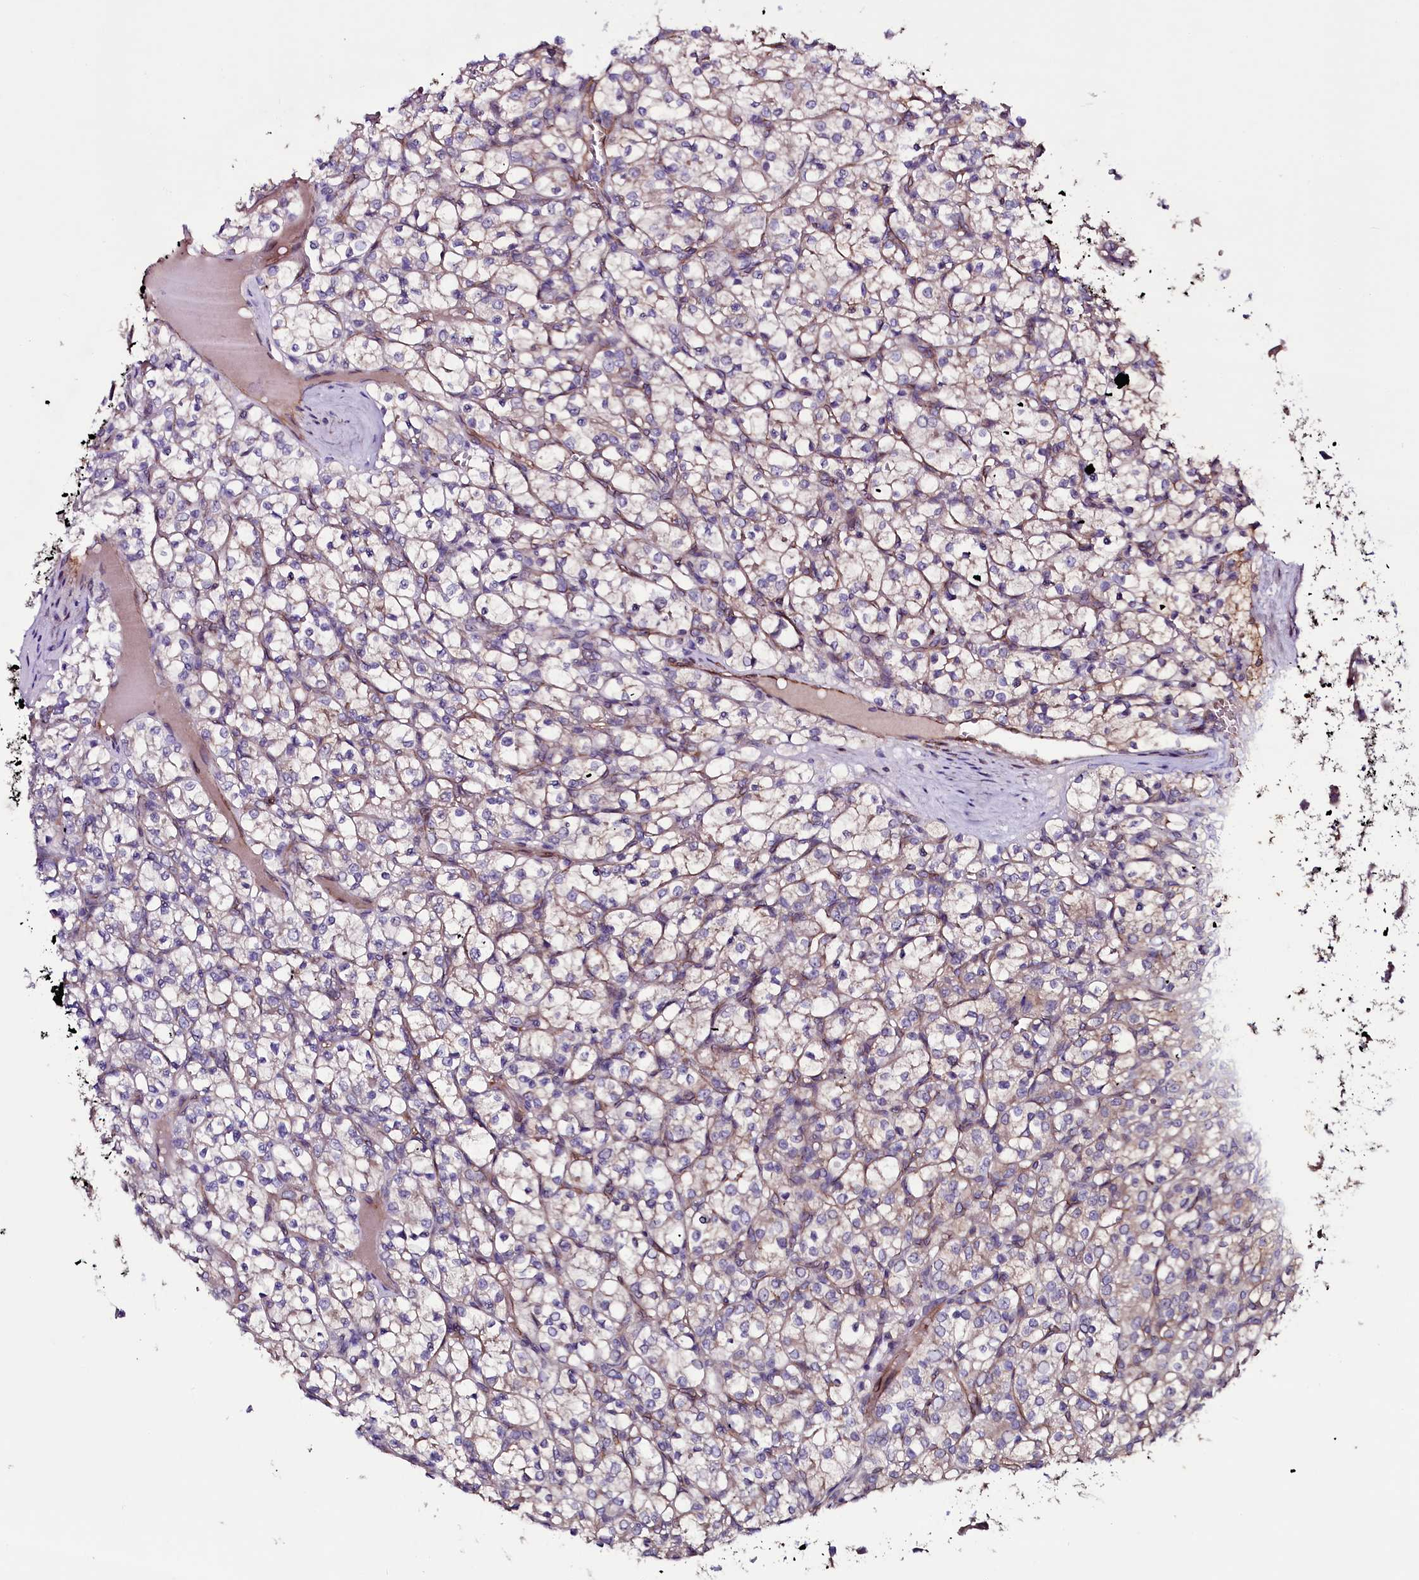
{"staining": {"intensity": "negative", "quantity": "none", "location": "none"}, "tissue": "renal cancer", "cell_type": "Tumor cells", "image_type": "cancer", "snomed": [{"axis": "morphology", "description": "Adenocarcinoma, NOS"}, {"axis": "topography", "description": "Kidney"}], "caption": "Tumor cells show no significant protein expression in renal cancer.", "gene": "MEX3C", "patient": {"sex": "female", "age": 69}}